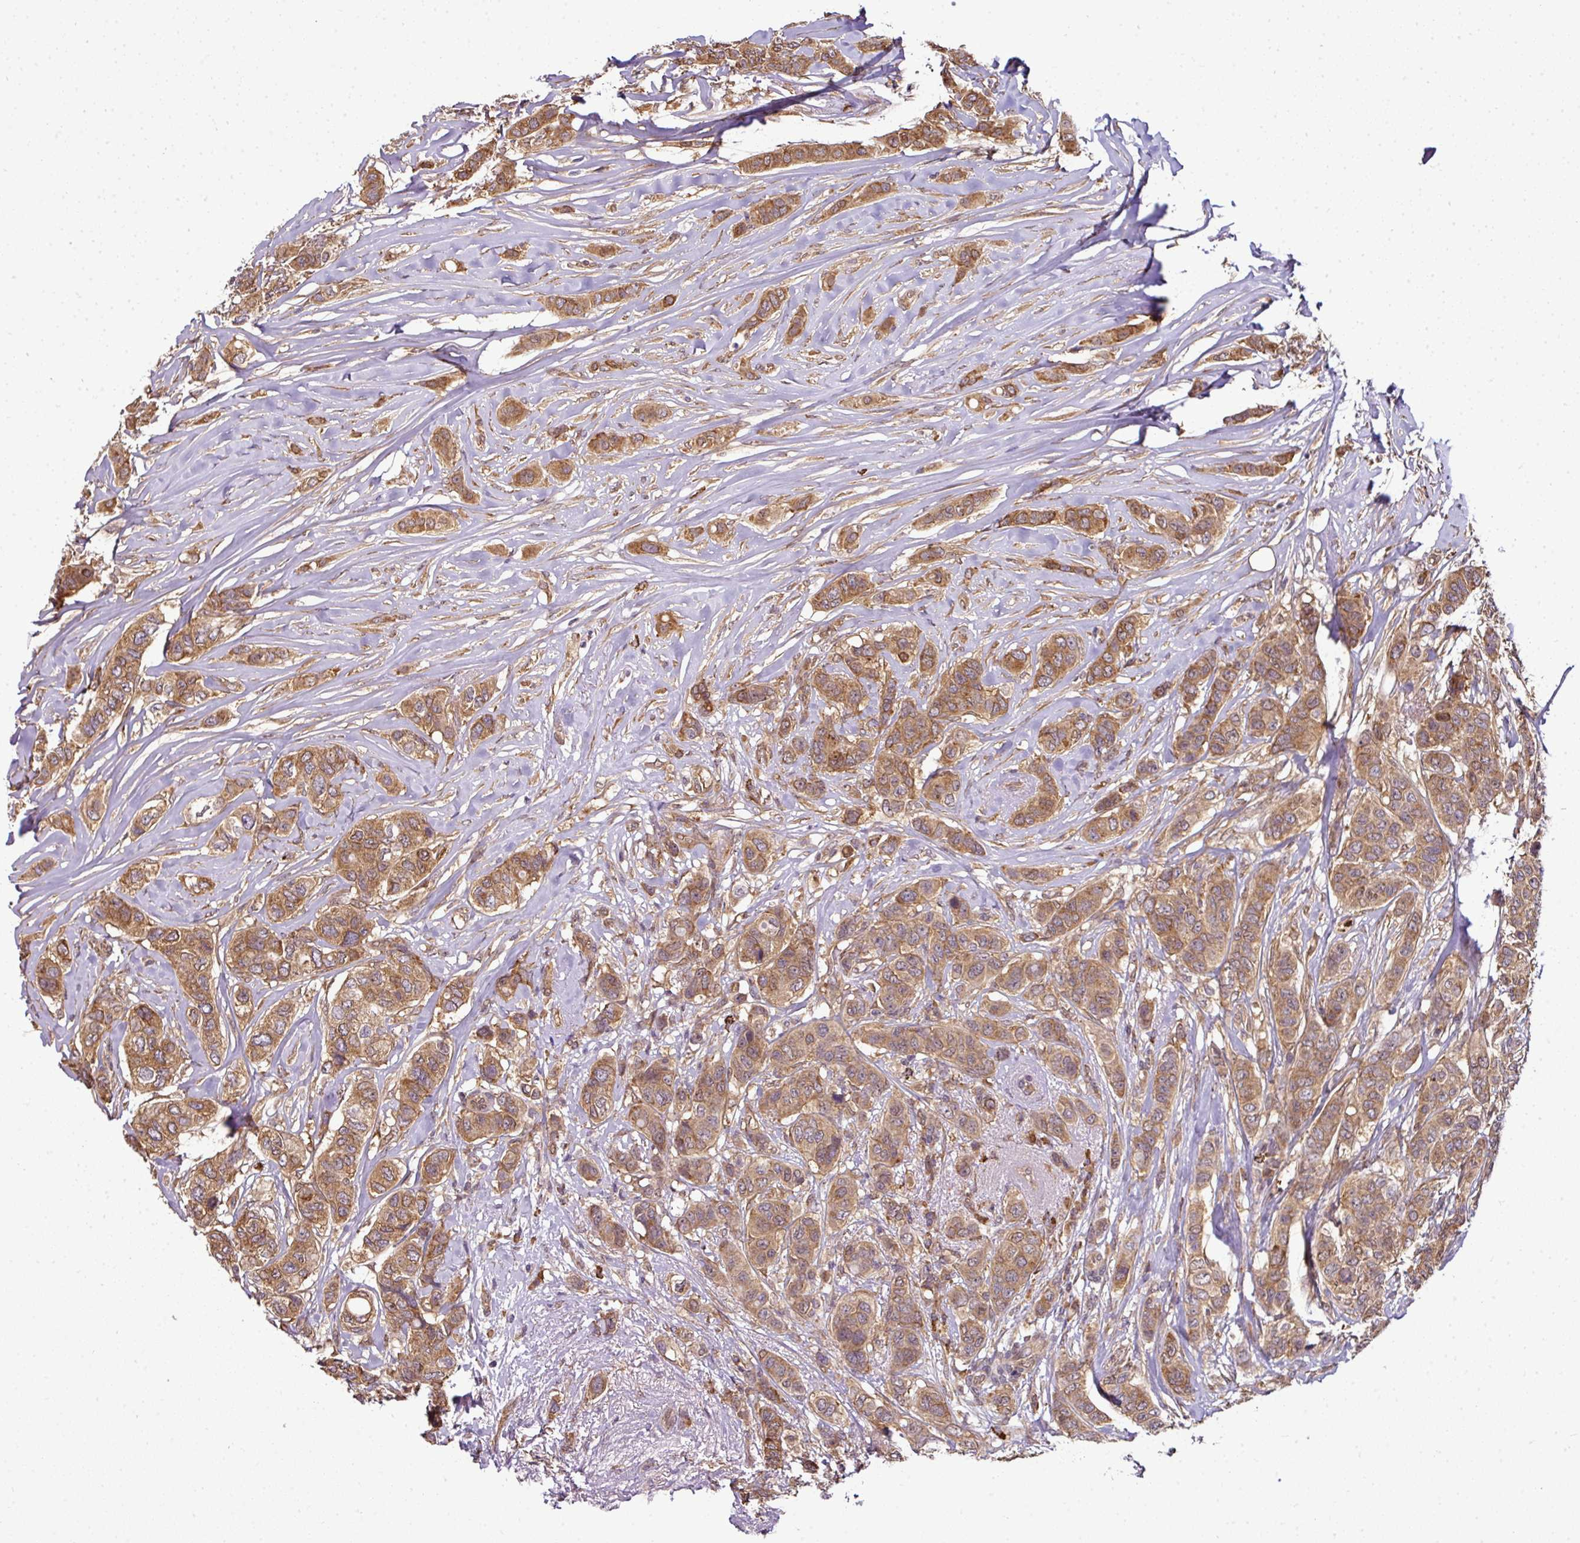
{"staining": {"intensity": "moderate", "quantity": ">75%", "location": "cytoplasmic/membranous"}, "tissue": "breast cancer", "cell_type": "Tumor cells", "image_type": "cancer", "snomed": [{"axis": "morphology", "description": "Lobular carcinoma"}, {"axis": "topography", "description": "Breast"}], "caption": "An IHC micrograph of neoplastic tissue is shown. Protein staining in brown shows moderate cytoplasmic/membranous positivity in lobular carcinoma (breast) within tumor cells.", "gene": "RBM4B", "patient": {"sex": "female", "age": 51}}